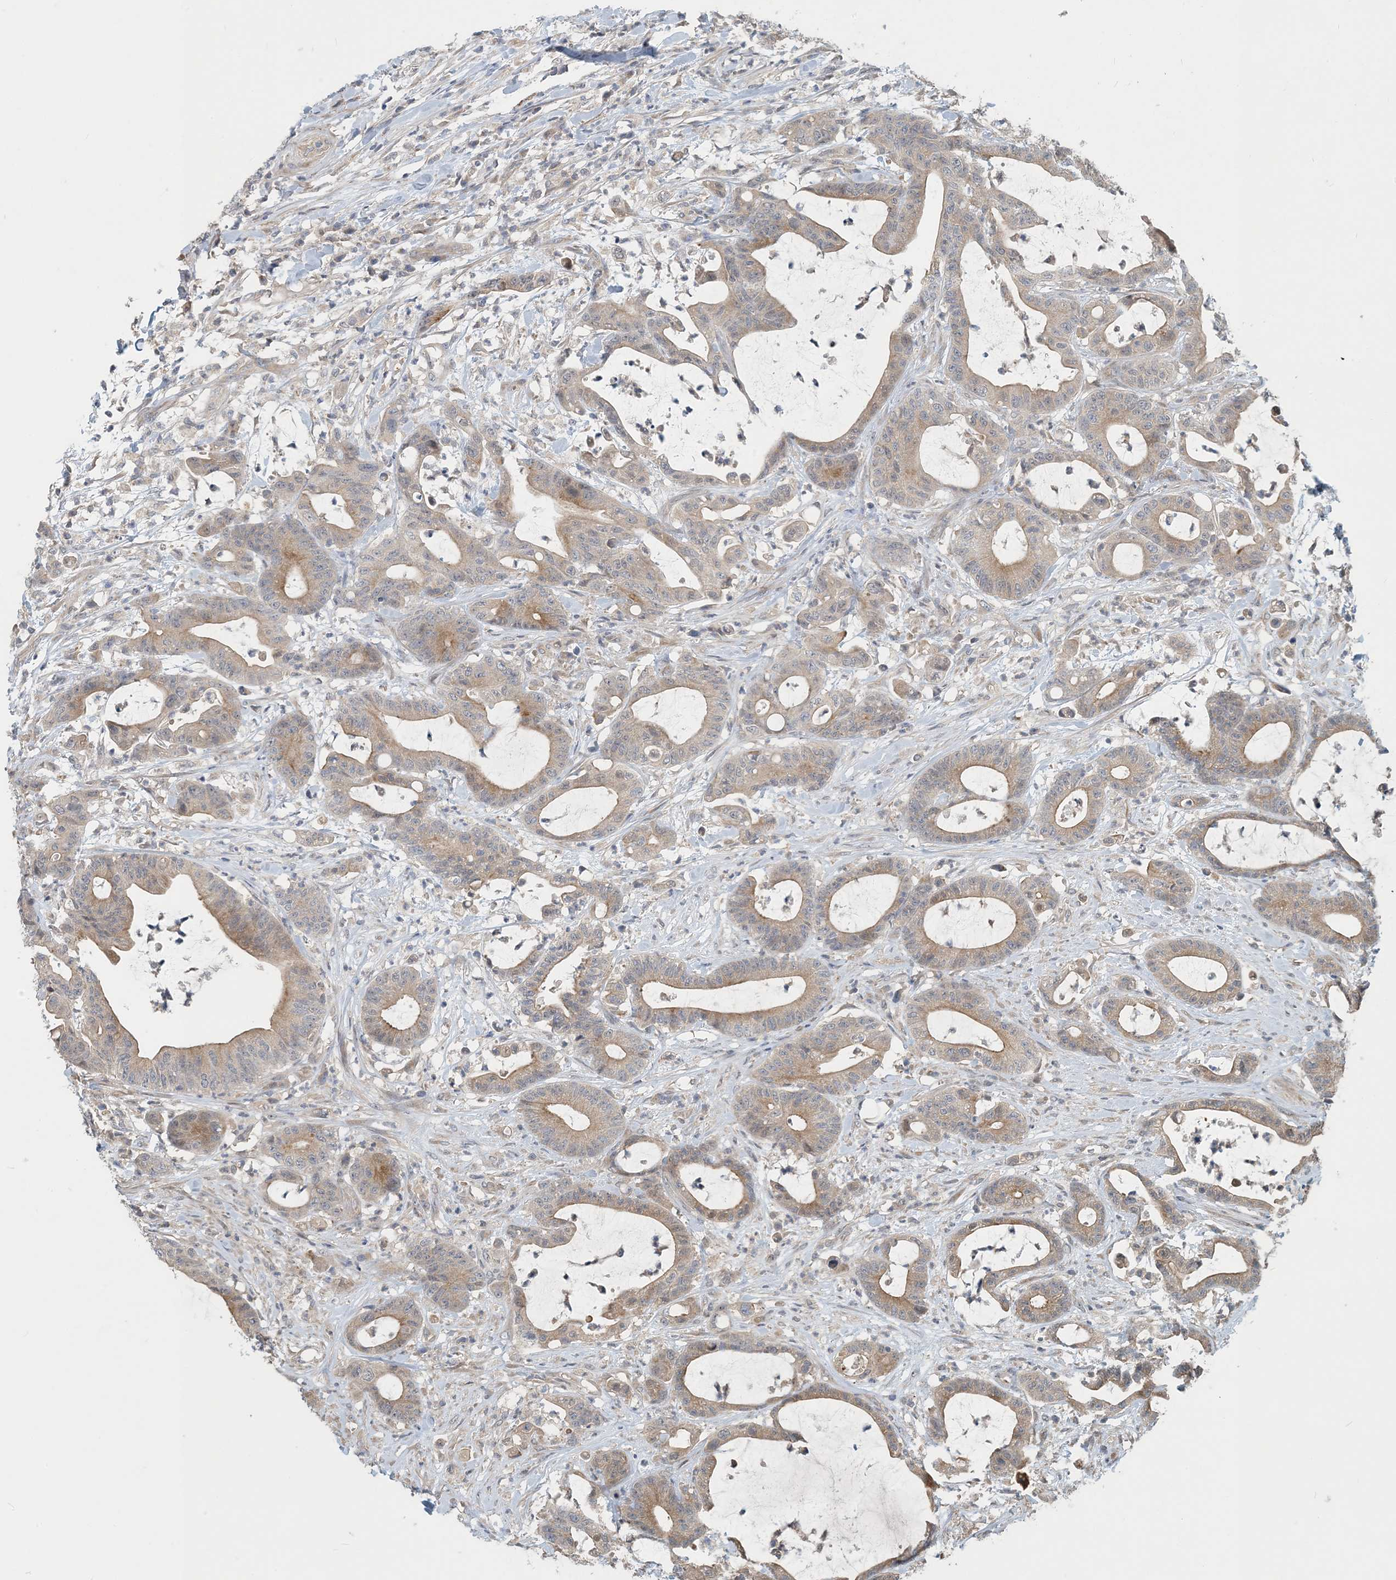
{"staining": {"intensity": "moderate", "quantity": ">75%", "location": "cytoplasmic/membranous"}, "tissue": "colorectal cancer", "cell_type": "Tumor cells", "image_type": "cancer", "snomed": [{"axis": "morphology", "description": "Adenocarcinoma, NOS"}, {"axis": "topography", "description": "Colon"}], "caption": "This image displays IHC staining of colorectal cancer, with medium moderate cytoplasmic/membranous positivity in about >75% of tumor cells.", "gene": "ZBTB3", "patient": {"sex": "female", "age": 84}}